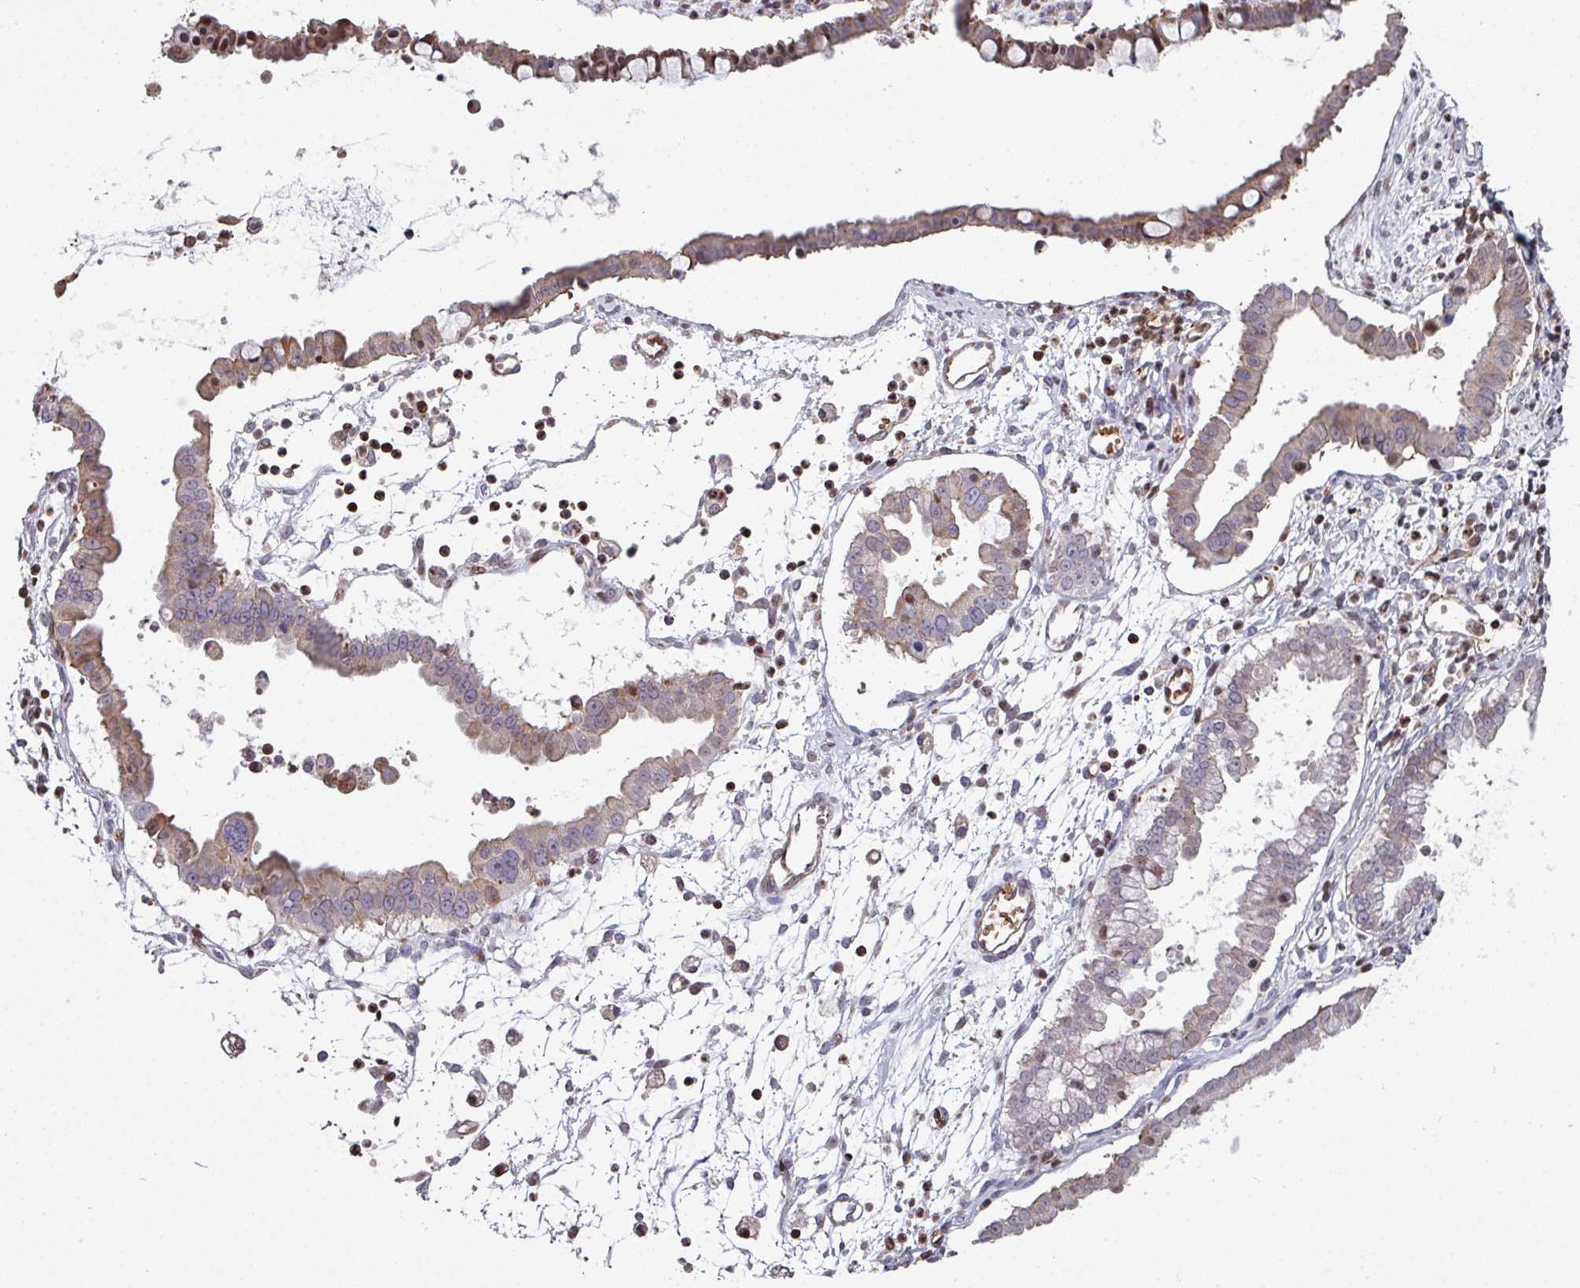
{"staining": {"intensity": "moderate", "quantity": "25%-75%", "location": "cytoplasmic/membranous,nuclear"}, "tissue": "ovarian cancer", "cell_type": "Tumor cells", "image_type": "cancer", "snomed": [{"axis": "morphology", "description": "Cystadenocarcinoma, mucinous, NOS"}, {"axis": "topography", "description": "Ovary"}], "caption": "Protein analysis of ovarian cancer tissue displays moderate cytoplasmic/membranous and nuclear staining in approximately 25%-75% of tumor cells. The staining was performed using DAB (3,3'-diaminobenzidine) to visualize the protein expression in brown, while the nuclei were stained in blue with hematoxylin (Magnification: 20x).", "gene": "ANO9", "patient": {"sex": "female", "age": 61}}